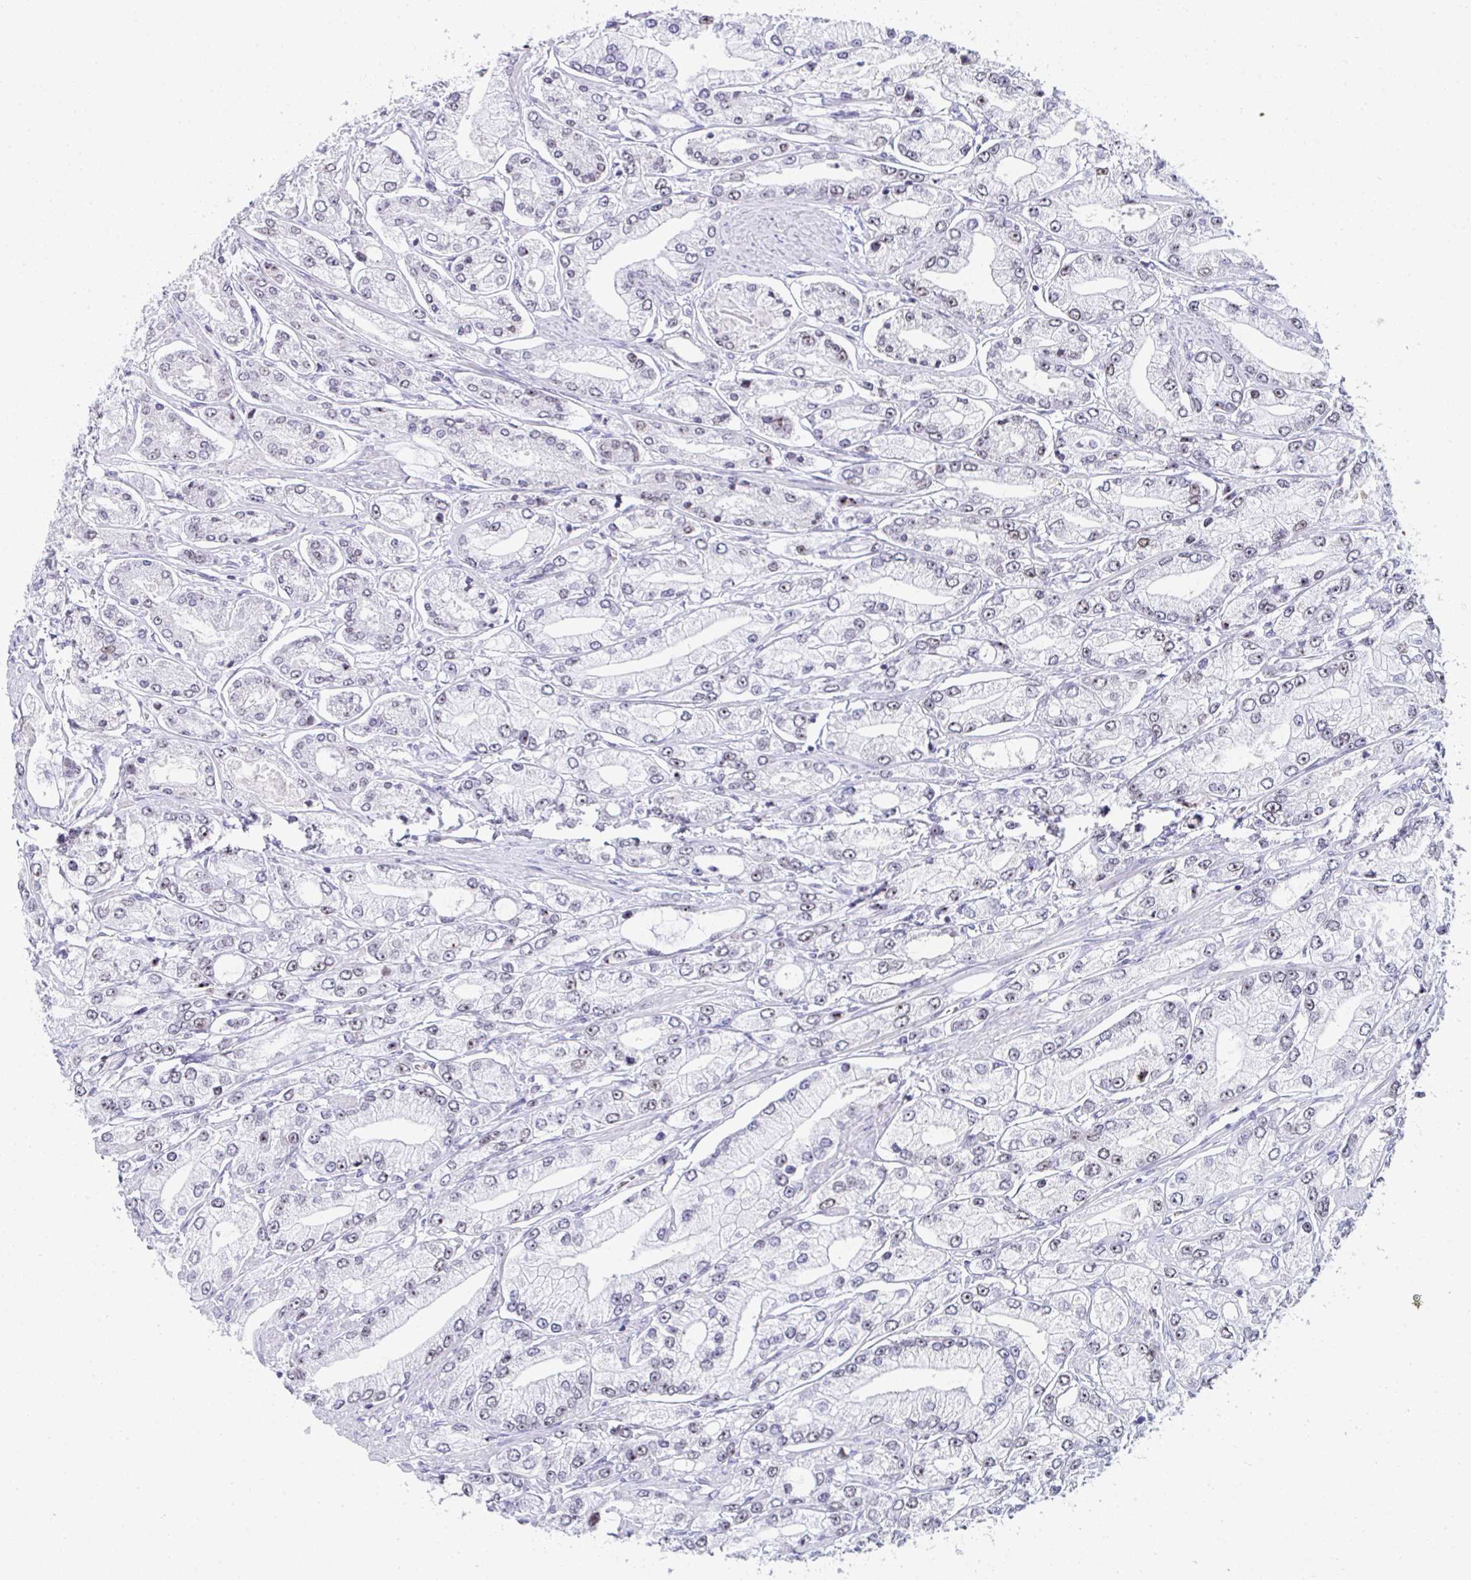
{"staining": {"intensity": "weak", "quantity": "25%-75%", "location": "nuclear"}, "tissue": "prostate cancer", "cell_type": "Tumor cells", "image_type": "cancer", "snomed": [{"axis": "morphology", "description": "Adenocarcinoma, High grade"}, {"axis": "topography", "description": "Prostate"}], "caption": "This is an image of IHC staining of prostate cancer, which shows weak expression in the nuclear of tumor cells.", "gene": "NOP10", "patient": {"sex": "male", "age": 66}}